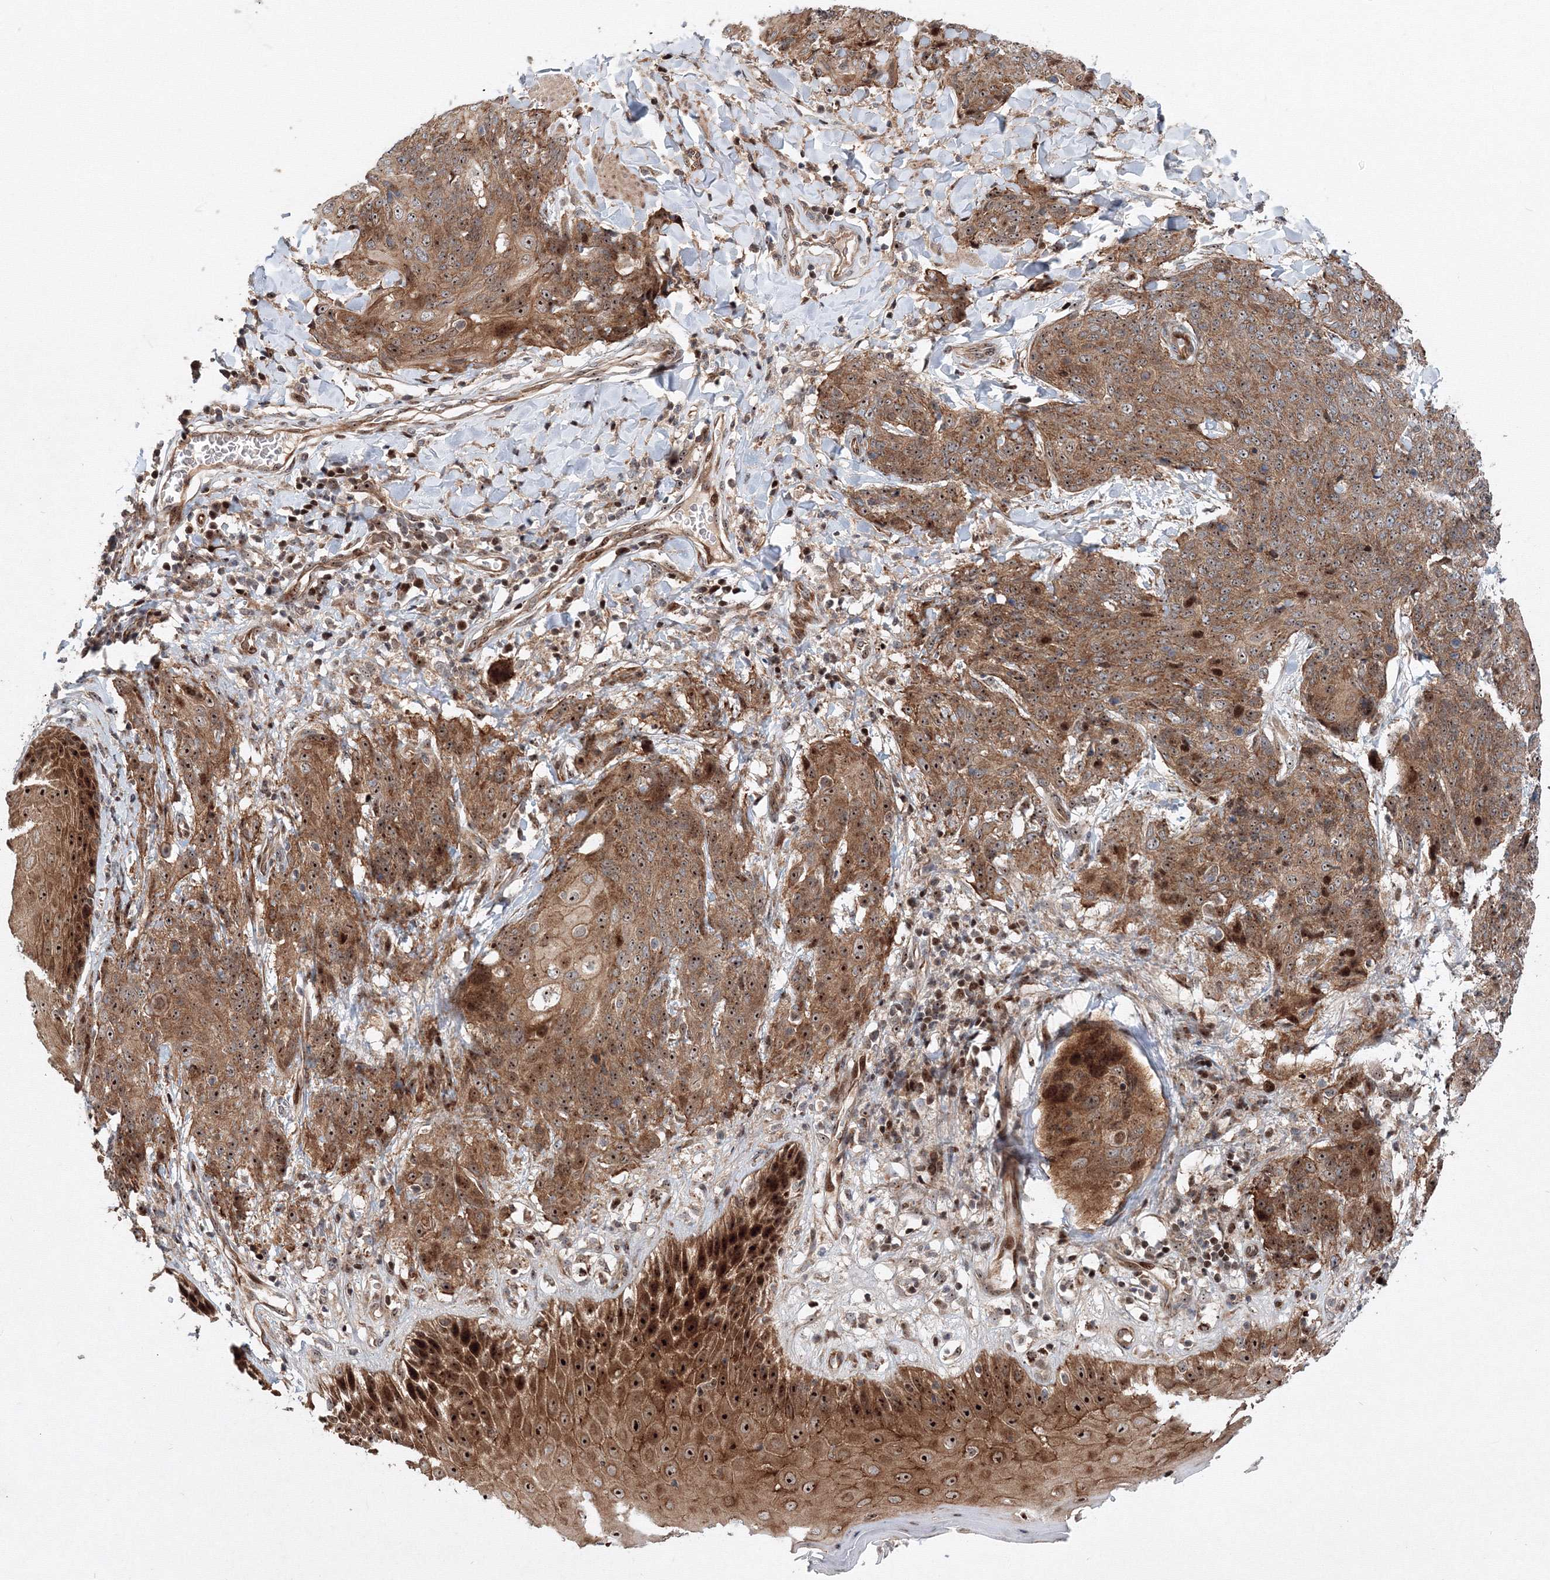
{"staining": {"intensity": "moderate", "quantity": ">75%", "location": "cytoplasmic/membranous,nuclear"}, "tissue": "skin cancer", "cell_type": "Tumor cells", "image_type": "cancer", "snomed": [{"axis": "morphology", "description": "Squamous cell carcinoma, NOS"}, {"axis": "topography", "description": "Skin"}, {"axis": "topography", "description": "Vulva"}], "caption": "Protein expression analysis of human skin cancer (squamous cell carcinoma) reveals moderate cytoplasmic/membranous and nuclear staining in approximately >75% of tumor cells. (DAB IHC, brown staining for protein, blue staining for nuclei).", "gene": "ANKAR", "patient": {"sex": "female", "age": 85}}